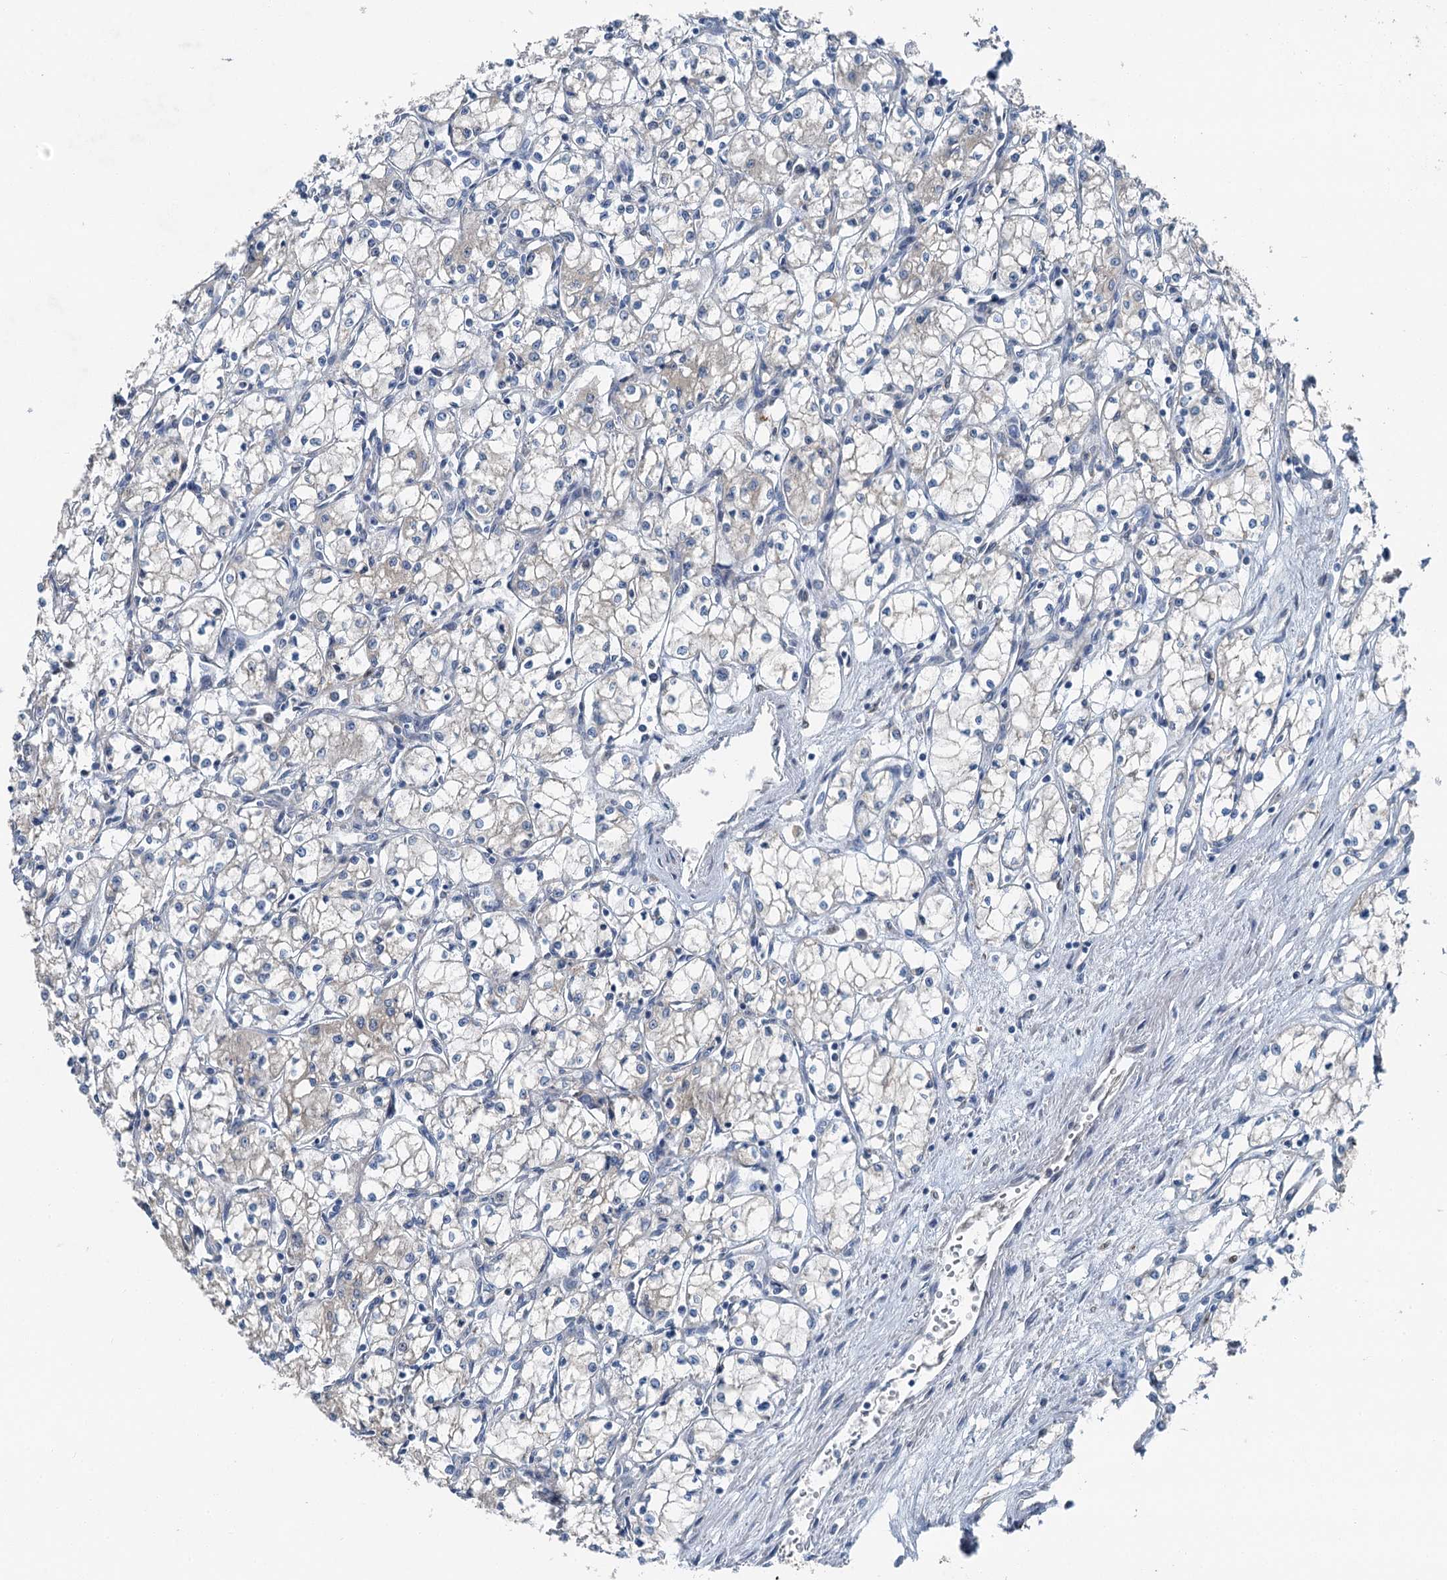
{"staining": {"intensity": "negative", "quantity": "none", "location": "none"}, "tissue": "renal cancer", "cell_type": "Tumor cells", "image_type": "cancer", "snomed": [{"axis": "morphology", "description": "Adenocarcinoma, NOS"}, {"axis": "topography", "description": "Kidney"}], "caption": "Human renal adenocarcinoma stained for a protein using immunohistochemistry (IHC) reveals no staining in tumor cells.", "gene": "C6orf120", "patient": {"sex": "male", "age": 59}}